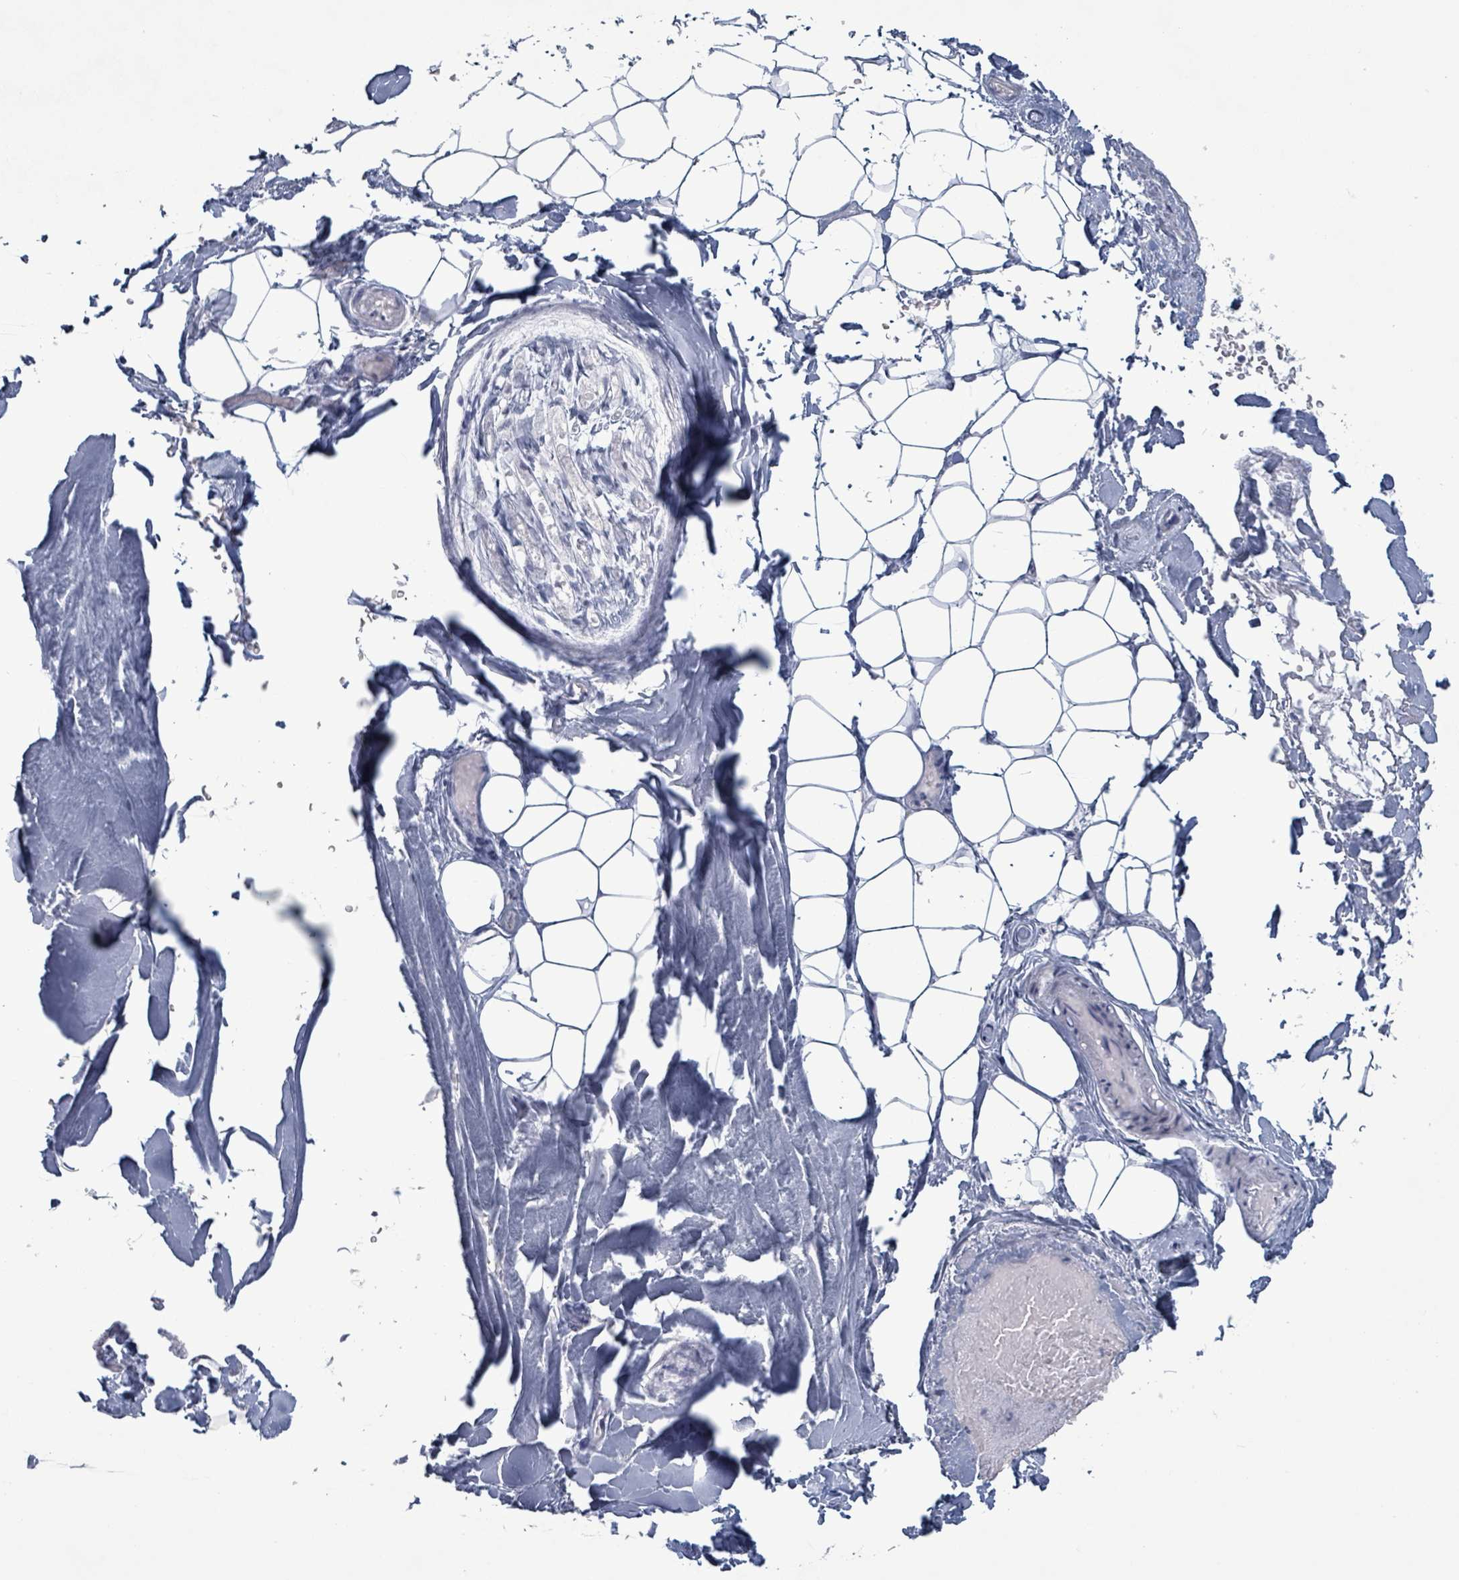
{"staining": {"intensity": "negative", "quantity": "none", "location": "none"}, "tissue": "adipose tissue", "cell_type": "Adipocytes", "image_type": "normal", "snomed": [{"axis": "morphology", "description": "Normal tissue, NOS"}, {"axis": "topography", "description": "Peripheral nerve tissue"}], "caption": "Micrograph shows no protein staining in adipocytes of unremarkable adipose tissue.", "gene": "ZNF771", "patient": {"sex": "male", "age": 74}}